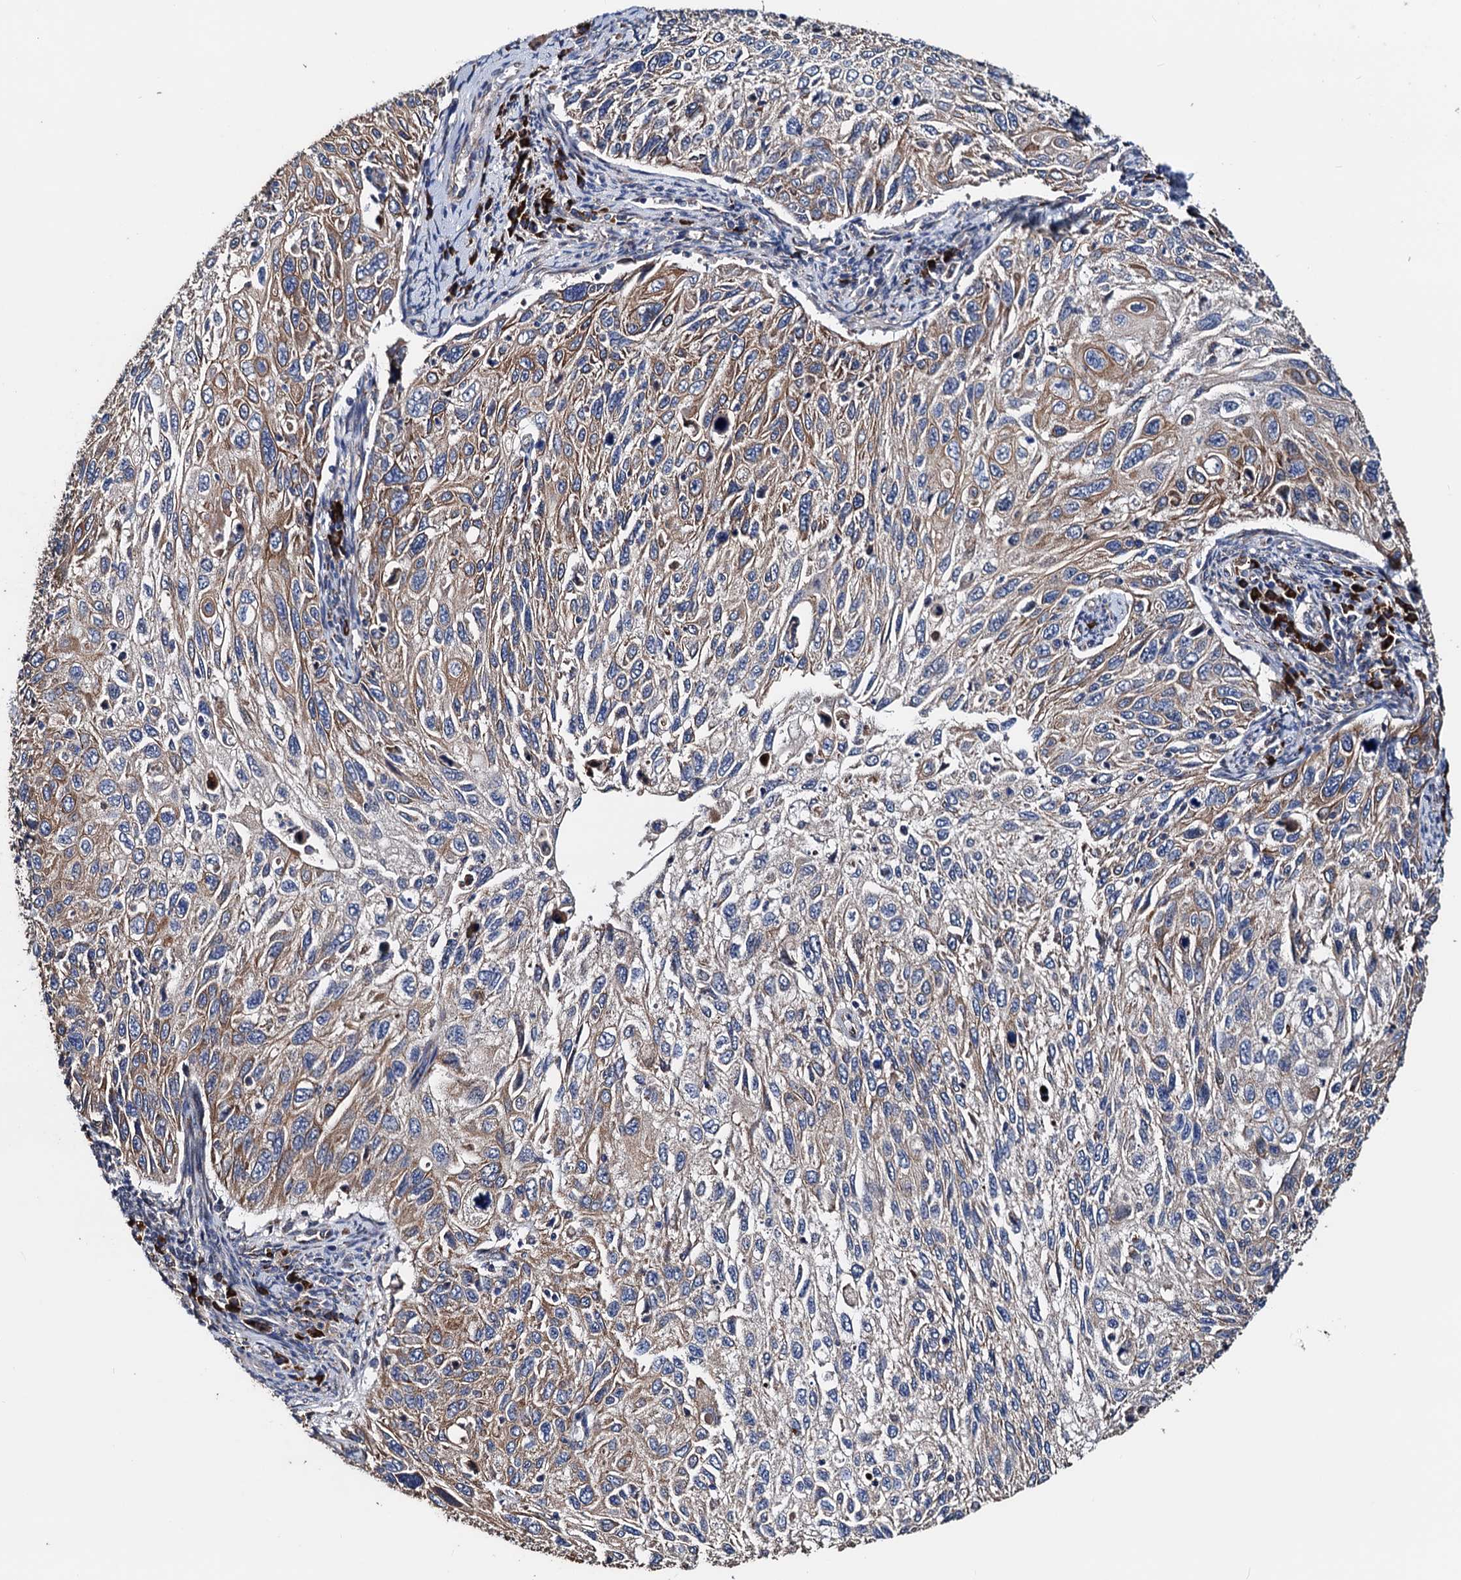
{"staining": {"intensity": "moderate", "quantity": "25%-75%", "location": "cytoplasmic/membranous"}, "tissue": "cervical cancer", "cell_type": "Tumor cells", "image_type": "cancer", "snomed": [{"axis": "morphology", "description": "Squamous cell carcinoma, NOS"}, {"axis": "topography", "description": "Cervix"}], "caption": "Immunohistochemistry (IHC) histopathology image of neoplastic tissue: human cervical cancer stained using IHC displays medium levels of moderate protein expression localized specifically in the cytoplasmic/membranous of tumor cells, appearing as a cytoplasmic/membranous brown color.", "gene": "AKAP11", "patient": {"sex": "female", "age": 70}}